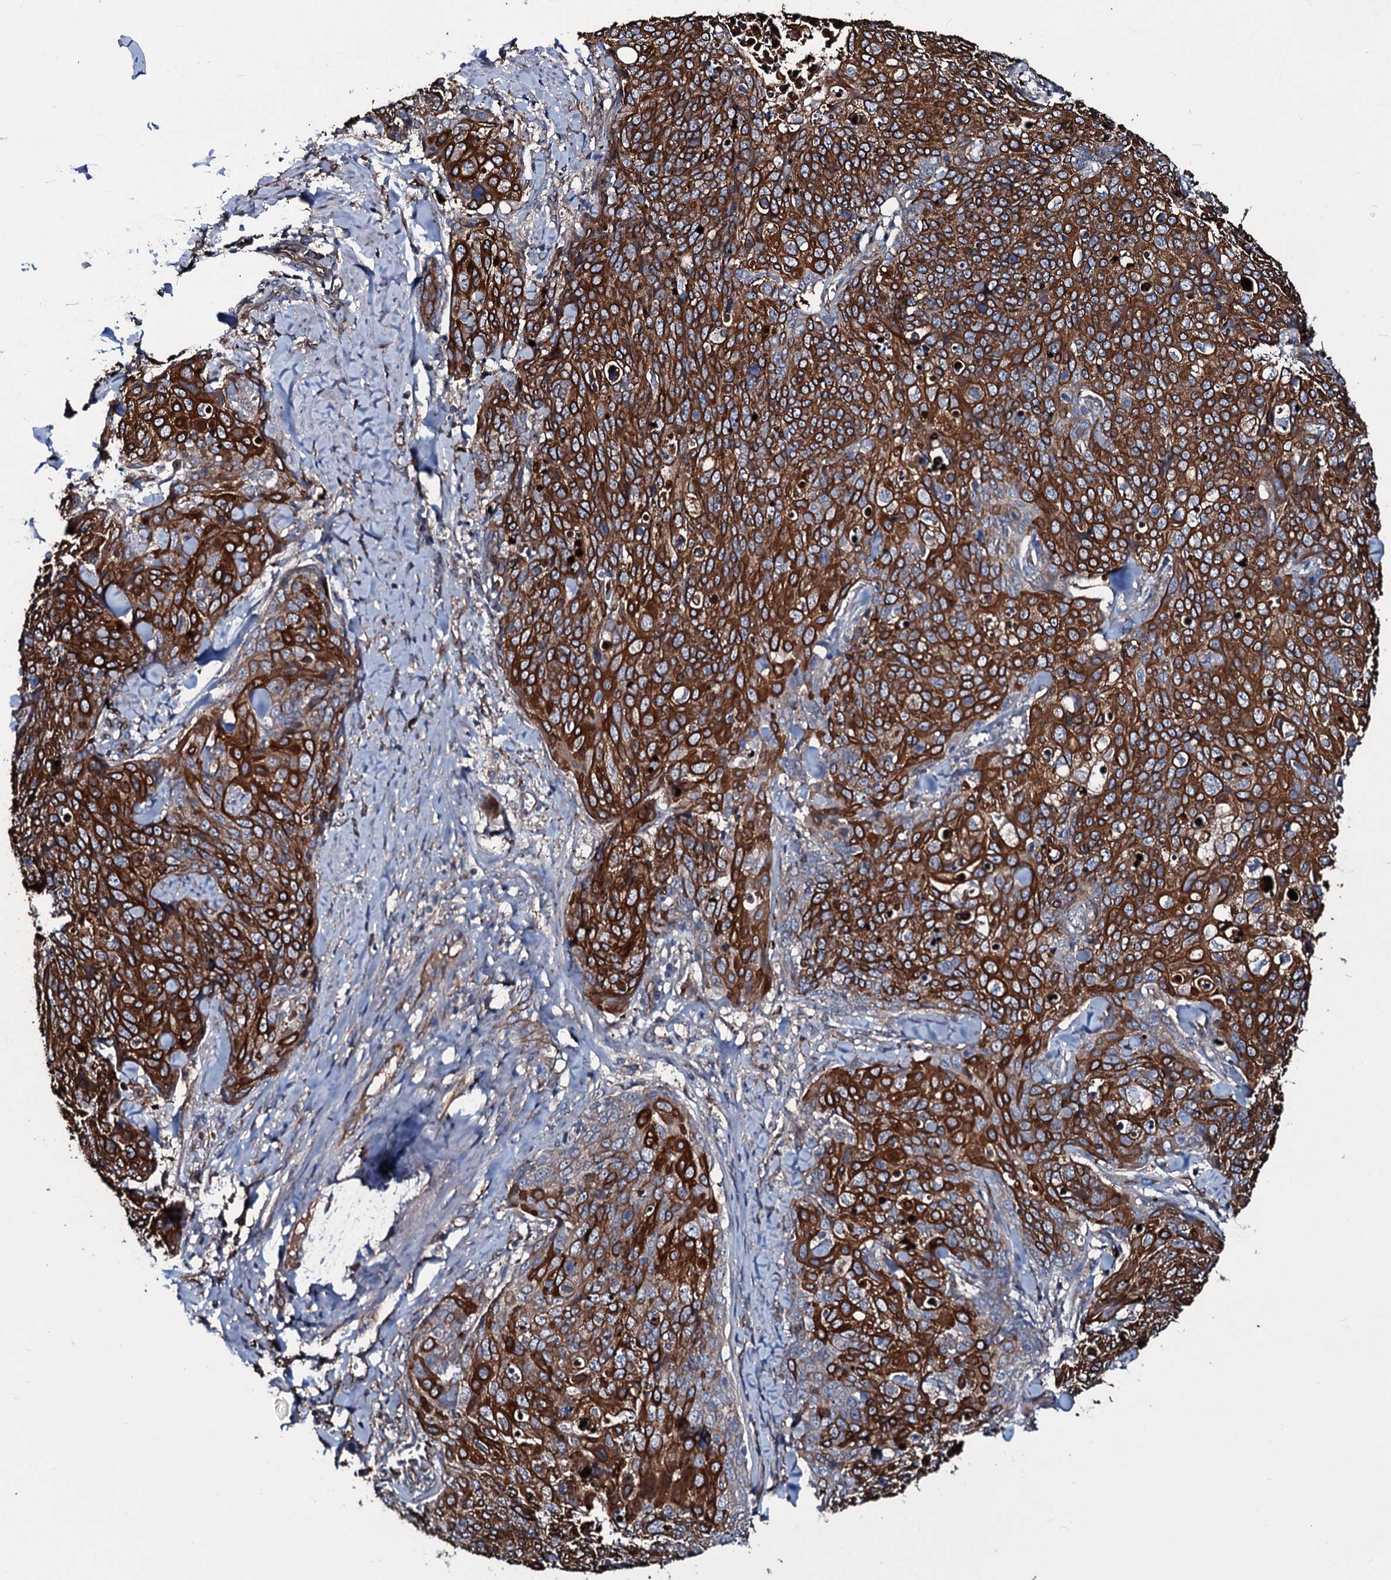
{"staining": {"intensity": "strong", "quantity": ">75%", "location": "cytoplasmic/membranous"}, "tissue": "skin cancer", "cell_type": "Tumor cells", "image_type": "cancer", "snomed": [{"axis": "morphology", "description": "Squamous cell carcinoma, NOS"}, {"axis": "topography", "description": "Skin"}, {"axis": "topography", "description": "Vulva"}], "caption": "Immunohistochemistry image of squamous cell carcinoma (skin) stained for a protein (brown), which displays high levels of strong cytoplasmic/membranous staining in approximately >75% of tumor cells.", "gene": "DMAC2", "patient": {"sex": "female", "age": 85}}